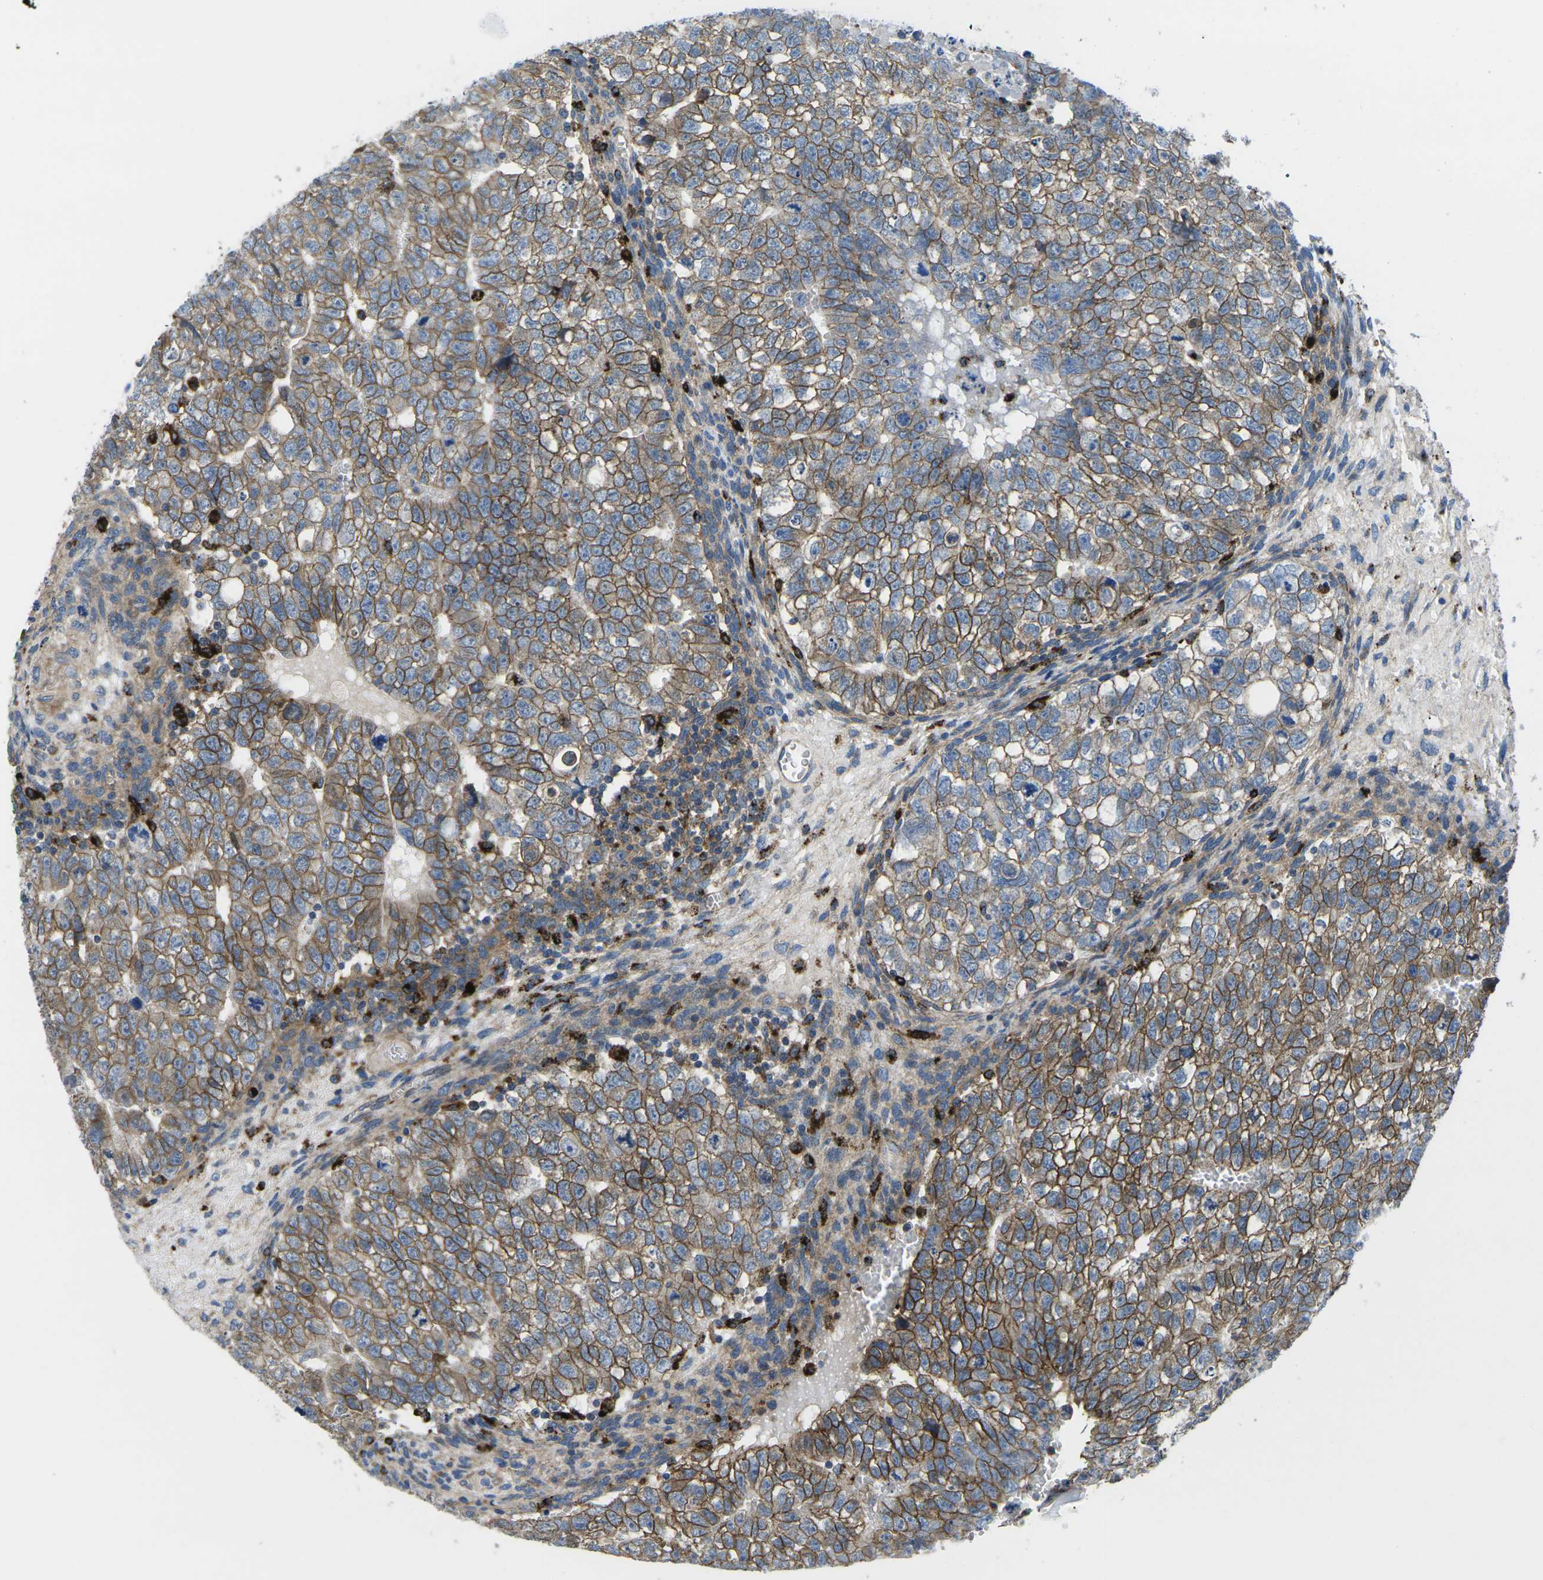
{"staining": {"intensity": "moderate", "quantity": ">75%", "location": "cytoplasmic/membranous"}, "tissue": "testis cancer", "cell_type": "Tumor cells", "image_type": "cancer", "snomed": [{"axis": "morphology", "description": "Seminoma, NOS"}, {"axis": "morphology", "description": "Carcinoma, Embryonal, NOS"}, {"axis": "topography", "description": "Testis"}], "caption": "A photomicrograph showing moderate cytoplasmic/membranous staining in approximately >75% of tumor cells in testis cancer (seminoma), as visualized by brown immunohistochemical staining.", "gene": "DLG1", "patient": {"sex": "male", "age": 38}}